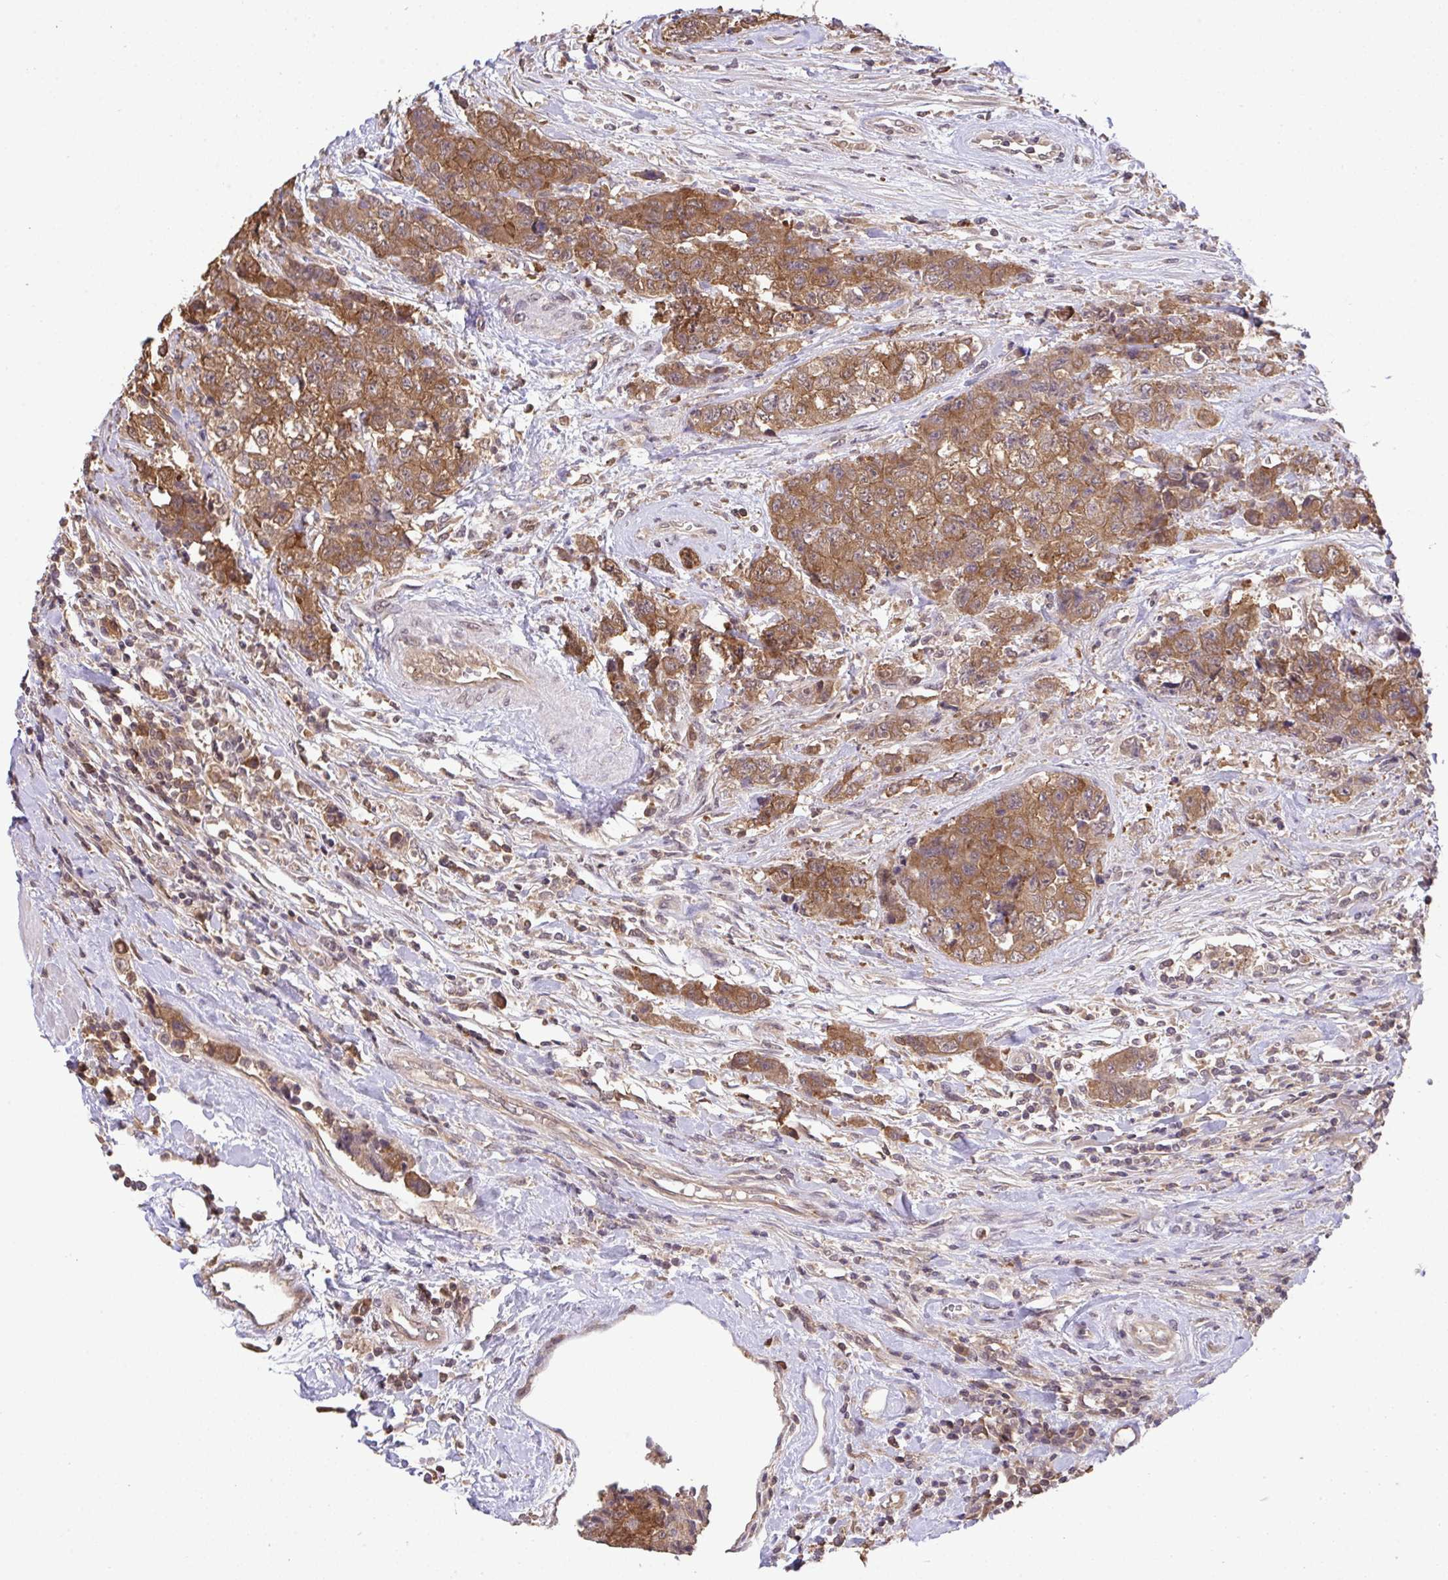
{"staining": {"intensity": "moderate", "quantity": ">75%", "location": "cytoplasmic/membranous"}, "tissue": "urothelial cancer", "cell_type": "Tumor cells", "image_type": "cancer", "snomed": [{"axis": "morphology", "description": "Urothelial carcinoma, High grade"}, {"axis": "topography", "description": "Urinary bladder"}], "caption": "Human urothelial cancer stained for a protein (brown) displays moderate cytoplasmic/membranous positive expression in approximately >75% of tumor cells.", "gene": "C12orf57", "patient": {"sex": "female", "age": 78}}